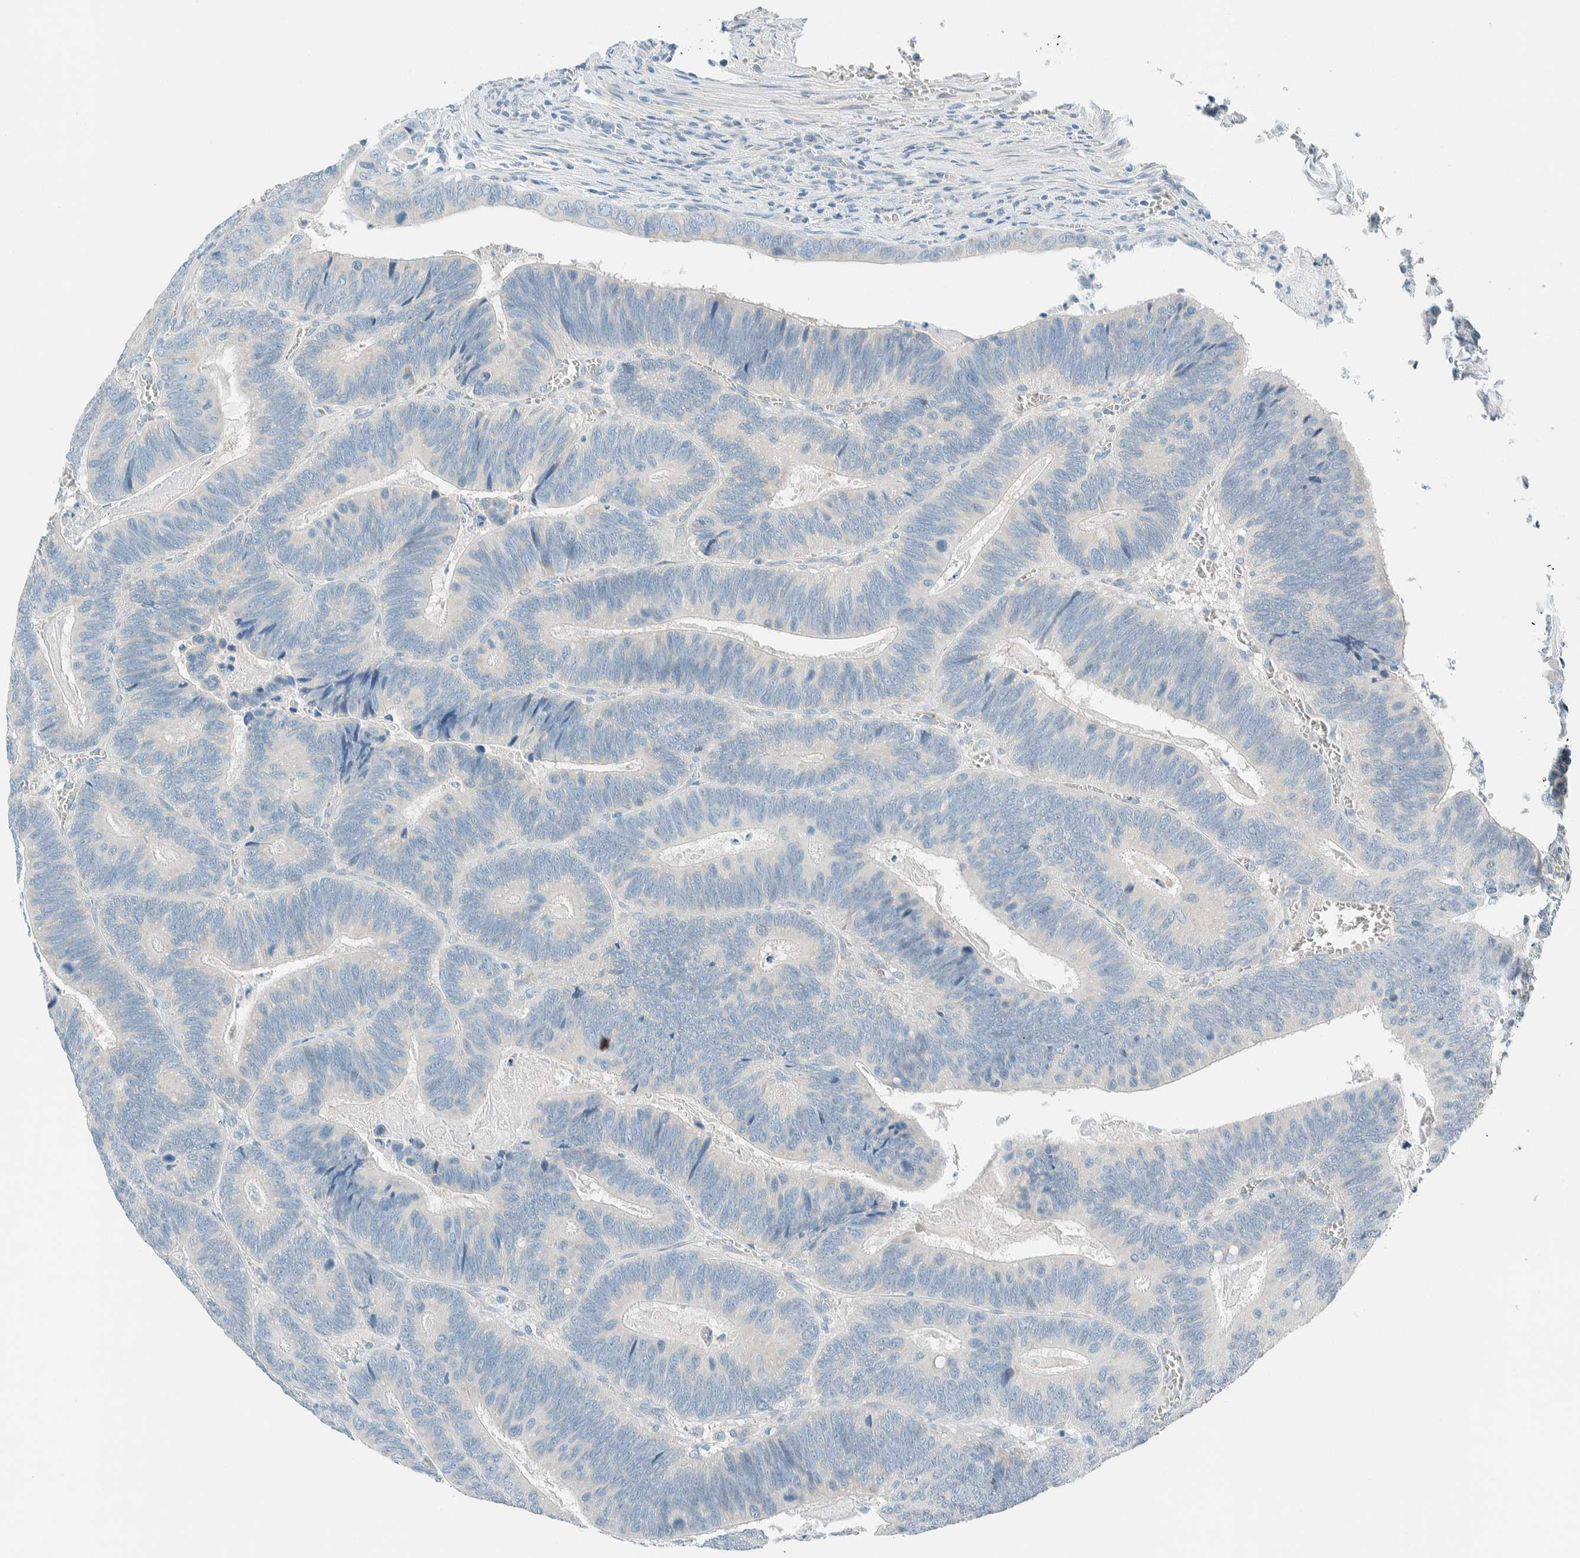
{"staining": {"intensity": "negative", "quantity": "none", "location": "none"}, "tissue": "colorectal cancer", "cell_type": "Tumor cells", "image_type": "cancer", "snomed": [{"axis": "morphology", "description": "Inflammation, NOS"}, {"axis": "morphology", "description": "Adenocarcinoma, NOS"}, {"axis": "topography", "description": "Colon"}], "caption": "Colorectal cancer (adenocarcinoma) stained for a protein using immunohistochemistry (IHC) displays no expression tumor cells.", "gene": "ALDH7A1", "patient": {"sex": "male", "age": 72}}